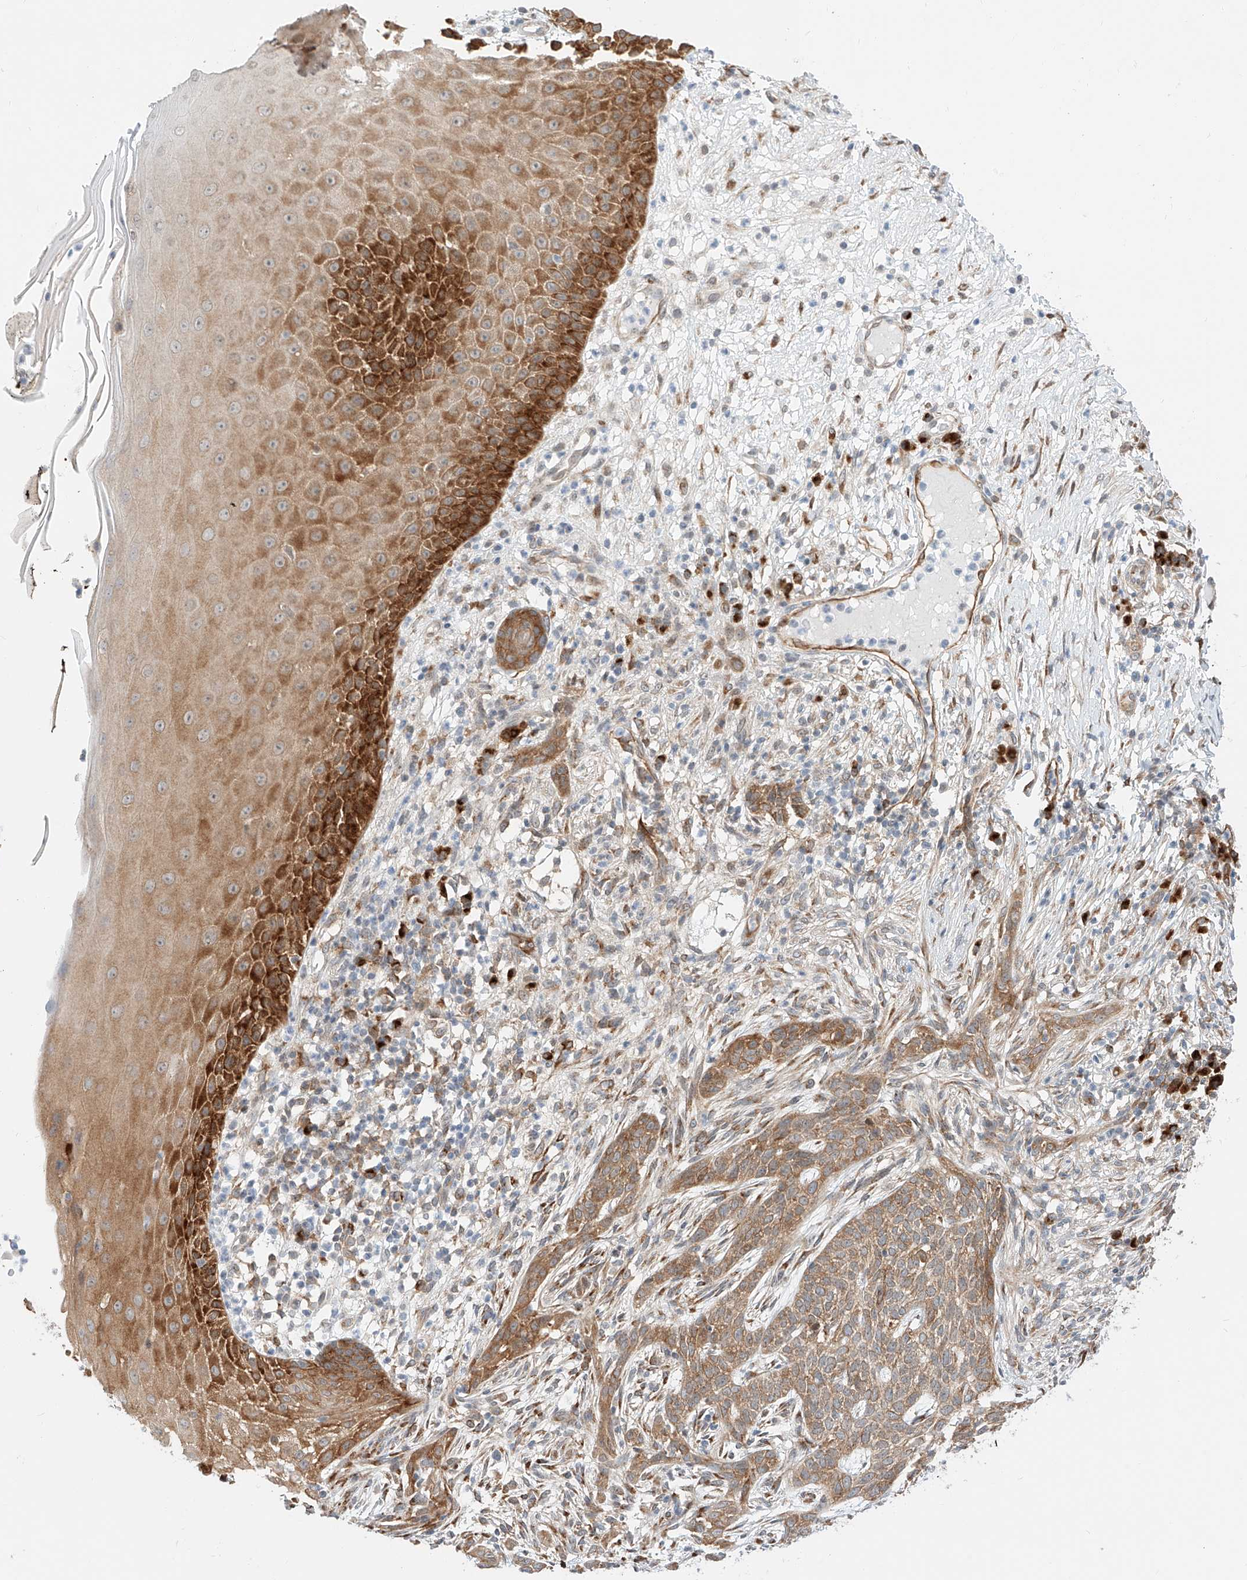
{"staining": {"intensity": "moderate", "quantity": ">75%", "location": "cytoplasmic/membranous"}, "tissue": "skin cancer", "cell_type": "Tumor cells", "image_type": "cancer", "snomed": [{"axis": "morphology", "description": "Normal tissue, NOS"}, {"axis": "morphology", "description": "Basal cell carcinoma"}, {"axis": "topography", "description": "Skin"}], "caption": "Immunohistochemistry micrograph of human skin basal cell carcinoma stained for a protein (brown), which exhibits medium levels of moderate cytoplasmic/membranous positivity in approximately >75% of tumor cells.", "gene": "CARMIL1", "patient": {"sex": "male", "age": 64}}